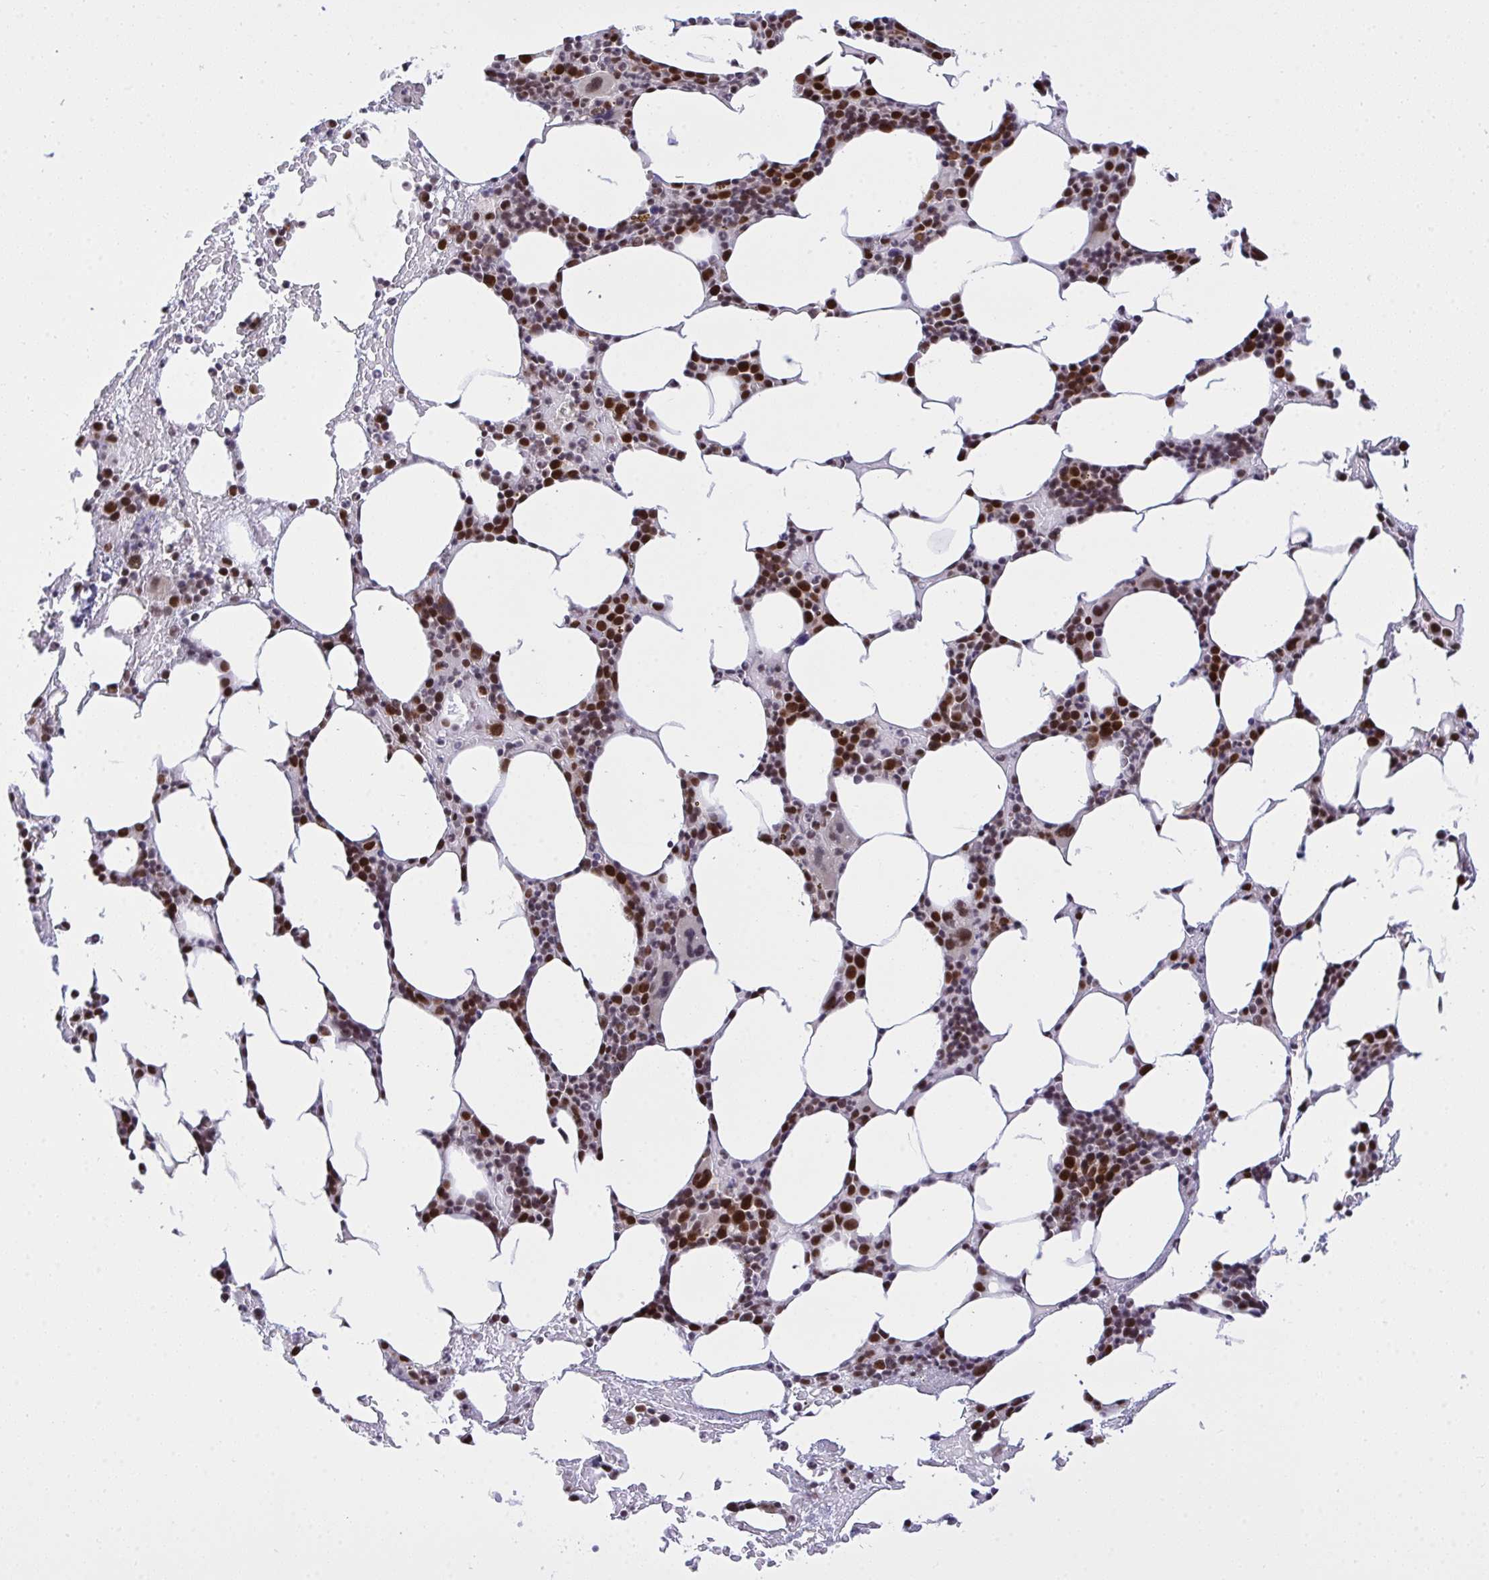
{"staining": {"intensity": "strong", "quantity": "25%-75%", "location": "nuclear"}, "tissue": "bone marrow", "cell_type": "Hematopoietic cells", "image_type": "normal", "snomed": [{"axis": "morphology", "description": "Normal tissue, NOS"}, {"axis": "topography", "description": "Bone marrow"}], "caption": "Strong nuclear staining for a protein is identified in about 25%-75% of hematopoietic cells of unremarkable bone marrow using immunohistochemistry (IHC).", "gene": "RFC4", "patient": {"sex": "female", "age": 62}}